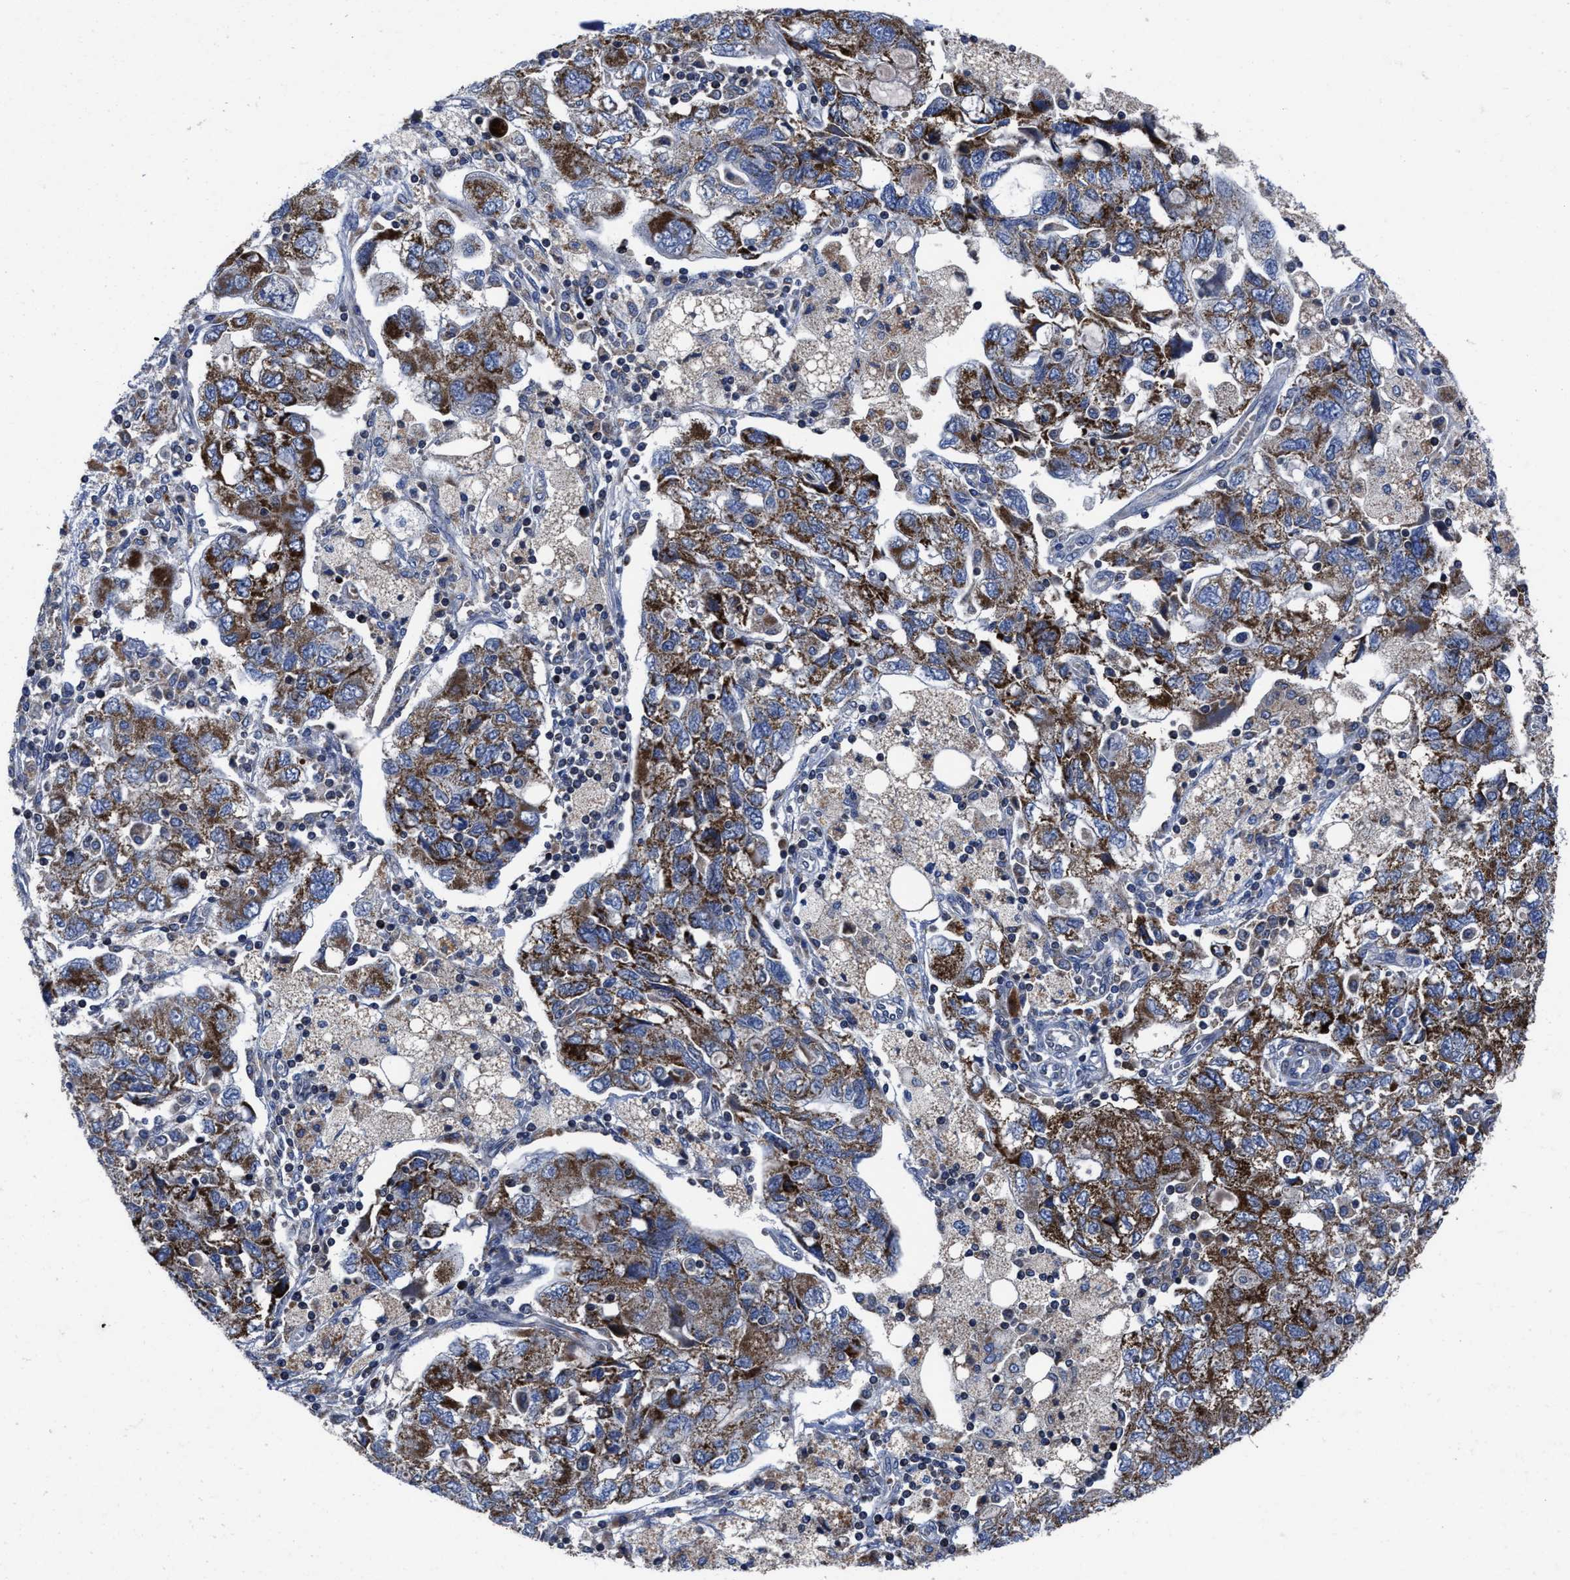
{"staining": {"intensity": "strong", "quantity": ">75%", "location": "cytoplasmic/membranous"}, "tissue": "ovarian cancer", "cell_type": "Tumor cells", "image_type": "cancer", "snomed": [{"axis": "morphology", "description": "Carcinoma, NOS"}, {"axis": "morphology", "description": "Cystadenocarcinoma, serous, NOS"}, {"axis": "topography", "description": "Ovary"}], "caption": "Ovarian cancer (serous cystadenocarcinoma) stained with DAB (3,3'-diaminobenzidine) IHC displays high levels of strong cytoplasmic/membranous expression in about >75% of tumor cells.", "gene": "CACNA1D", "patient": {"sex": "female", "age": 69}}